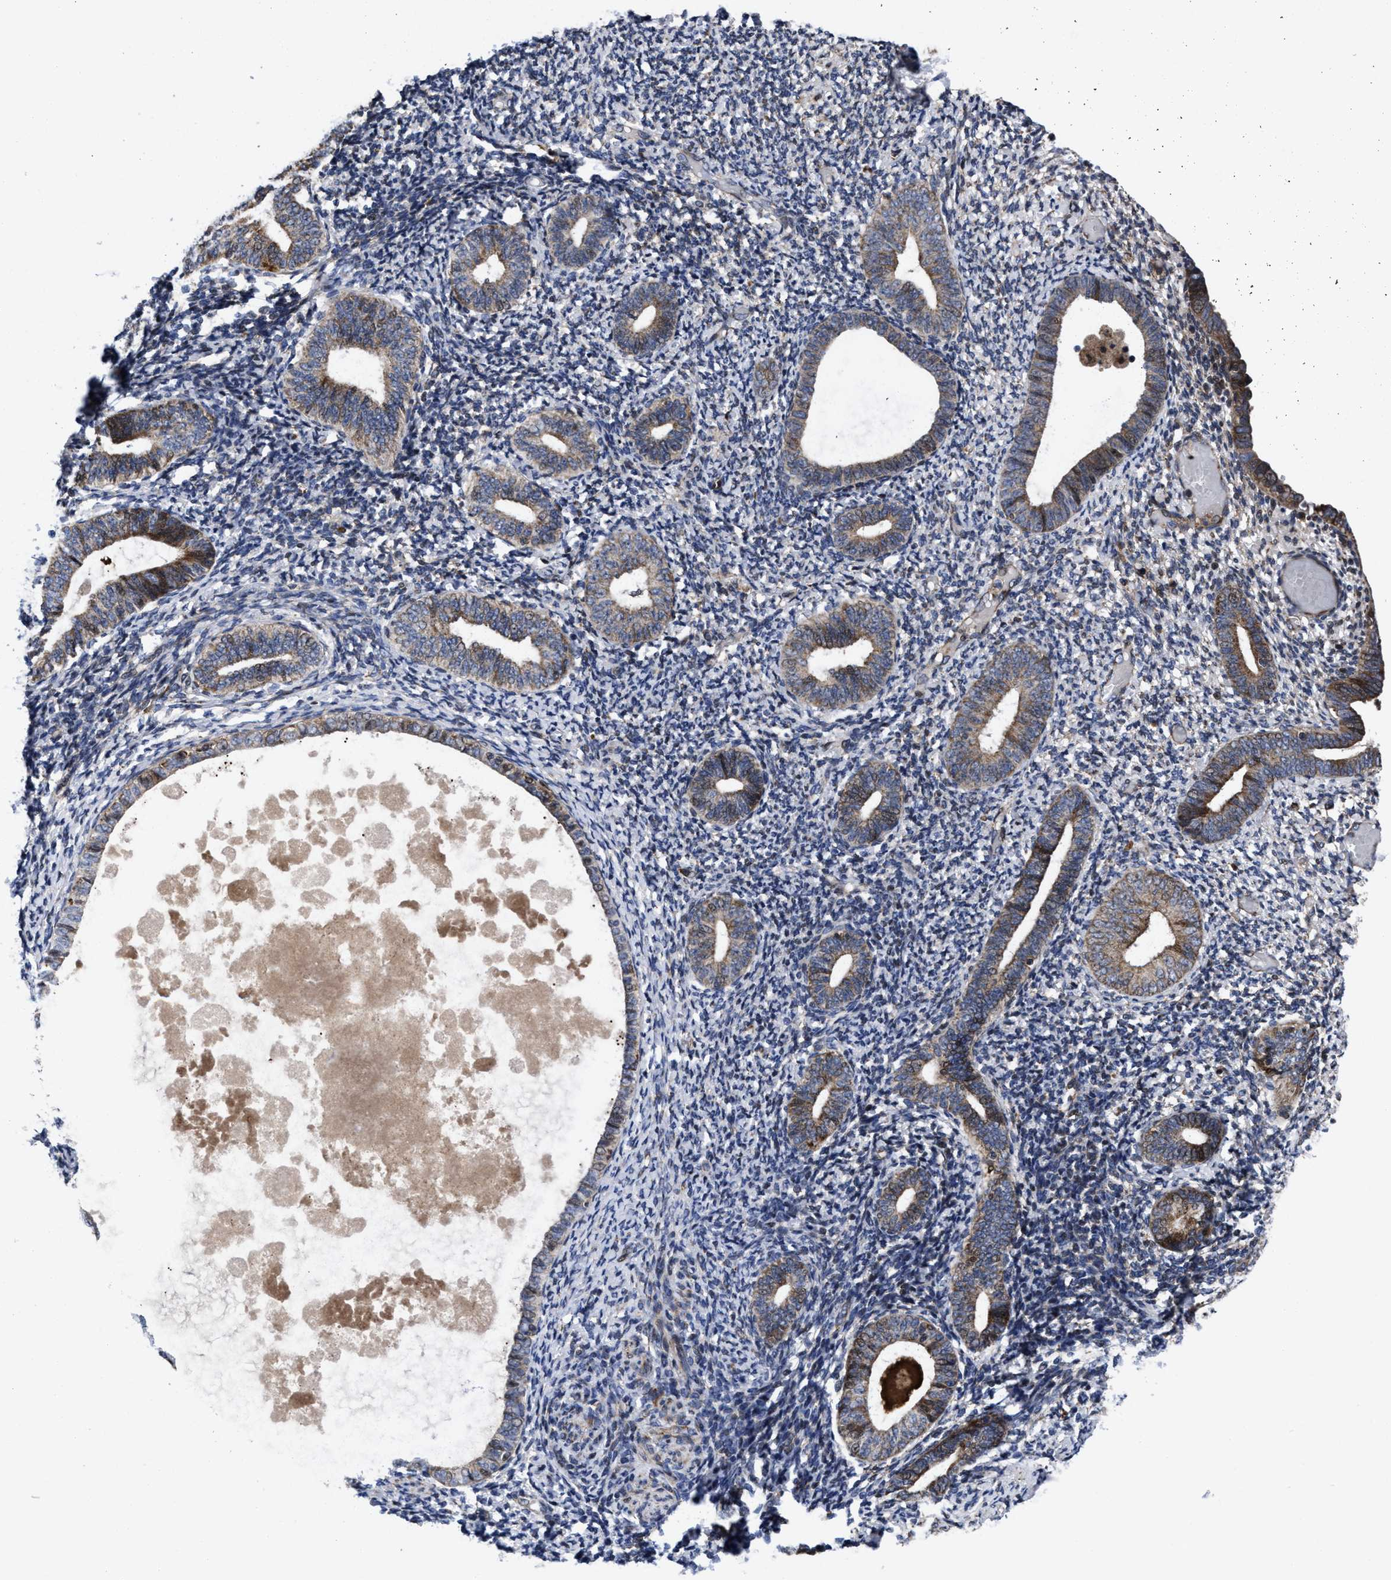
{"staining": {"intensity": "moderate", "quantity": "<25%", "location": "cytoplasmic/membranous"}, "tissue": "endometrium", "cell_type": "Cells in endometrial stroma", "image_type": "normal", "snomed": [{"axis": "morphology", "description": "Normal tissue, NOS"}, {"axis": "topography", "description": "Endometrium"}], "caption": "Cells in endometrial stroma exhibit low levels of moderate cytoplasmic/membranous expression in approximately <25% of cells in unremarkable endometrium. Nuclei are stained in blue.", "gene": "MRPL50", "patient": {"sex": "female", "age": 66}}